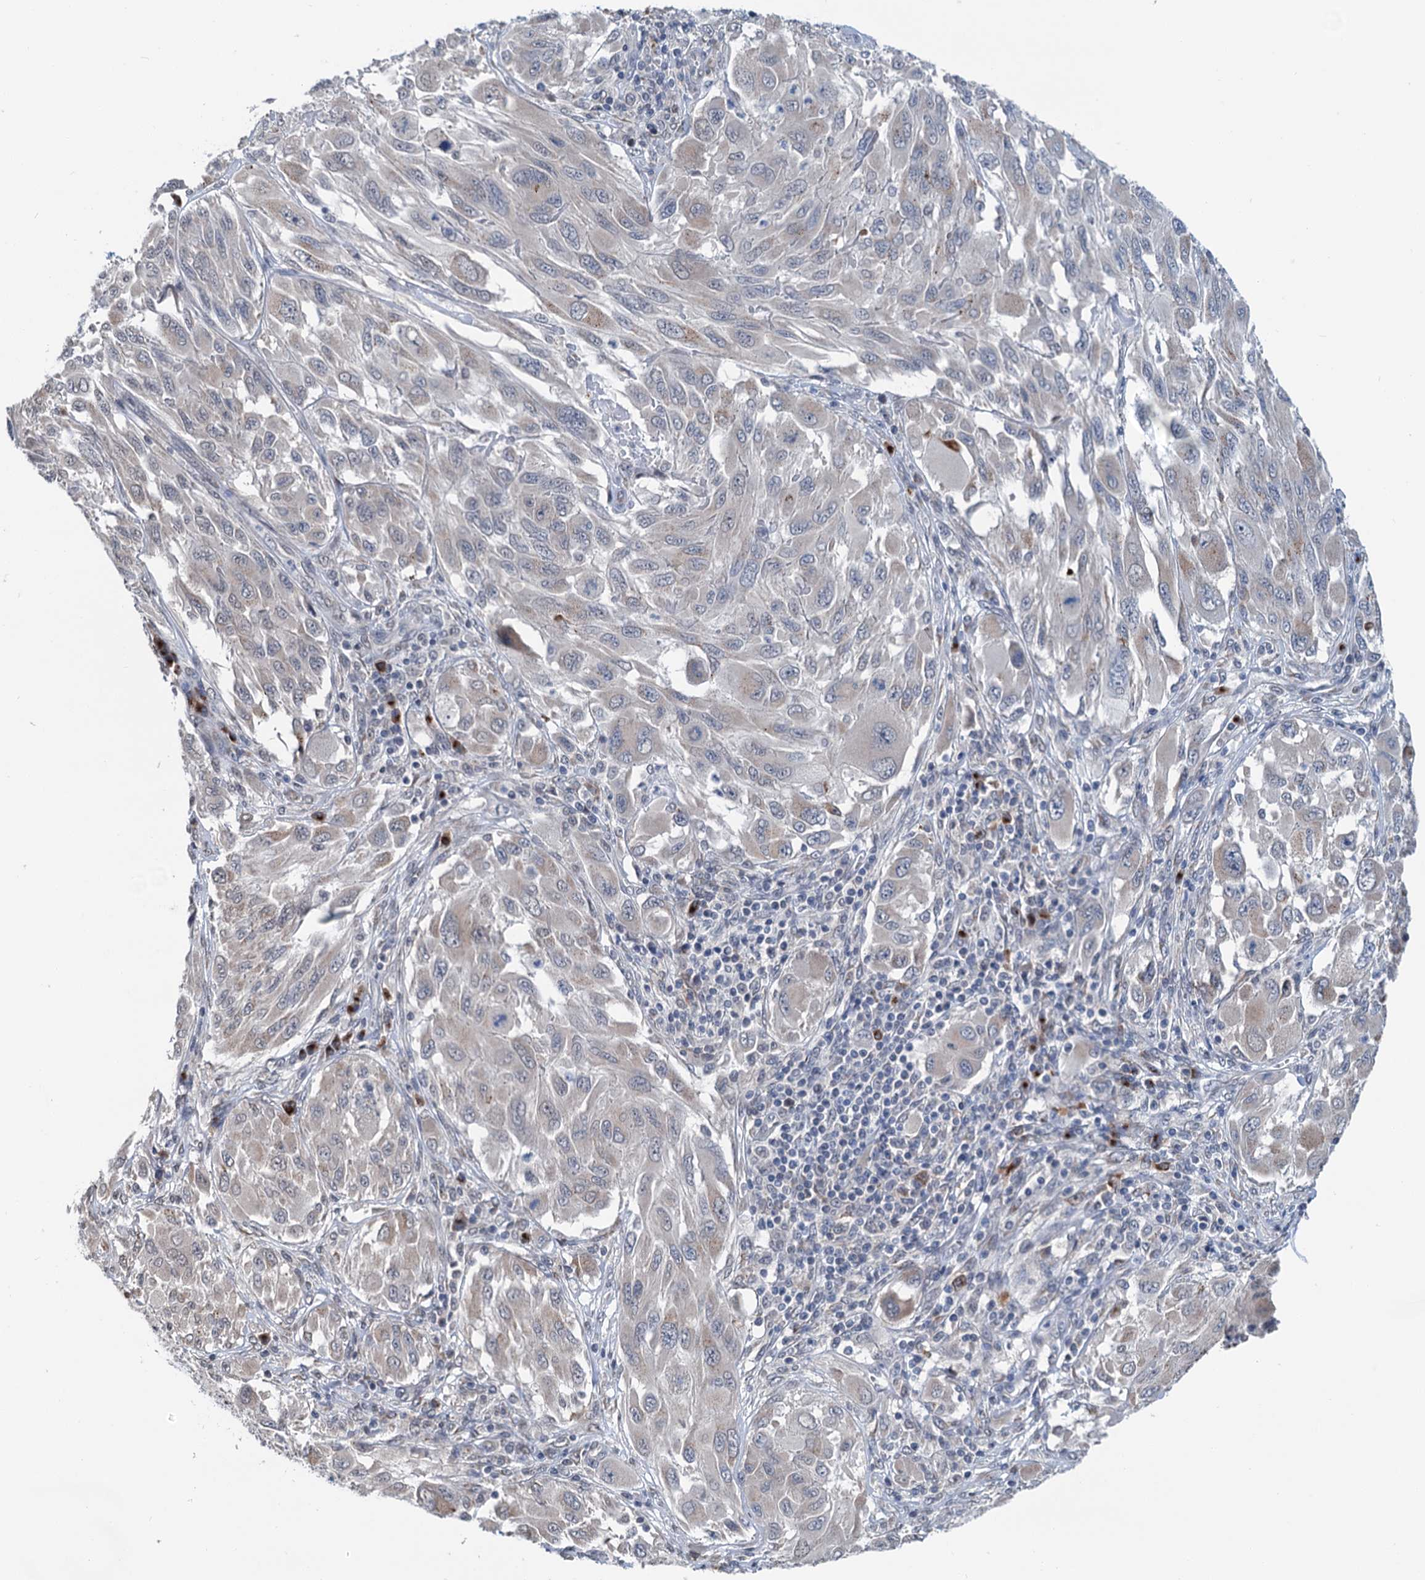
{"staining": {"intensity": "weak", "quantity": "<25%", "location": "cytoplasmic/membranous"}, "tissue": "melanoma", "cell_type": "Tumor cells", "image_type": "cancer", "snomed": [{"axis": "morphology", "description": "Malignant melanoma, NOS"}, {"axis": "topography", "description": "Skin"}], "caption": "There is no significant positivity in tumor cells of melanoma.", "gene": "SHLD1", "patient": {"sex": "female", "age": 91}}